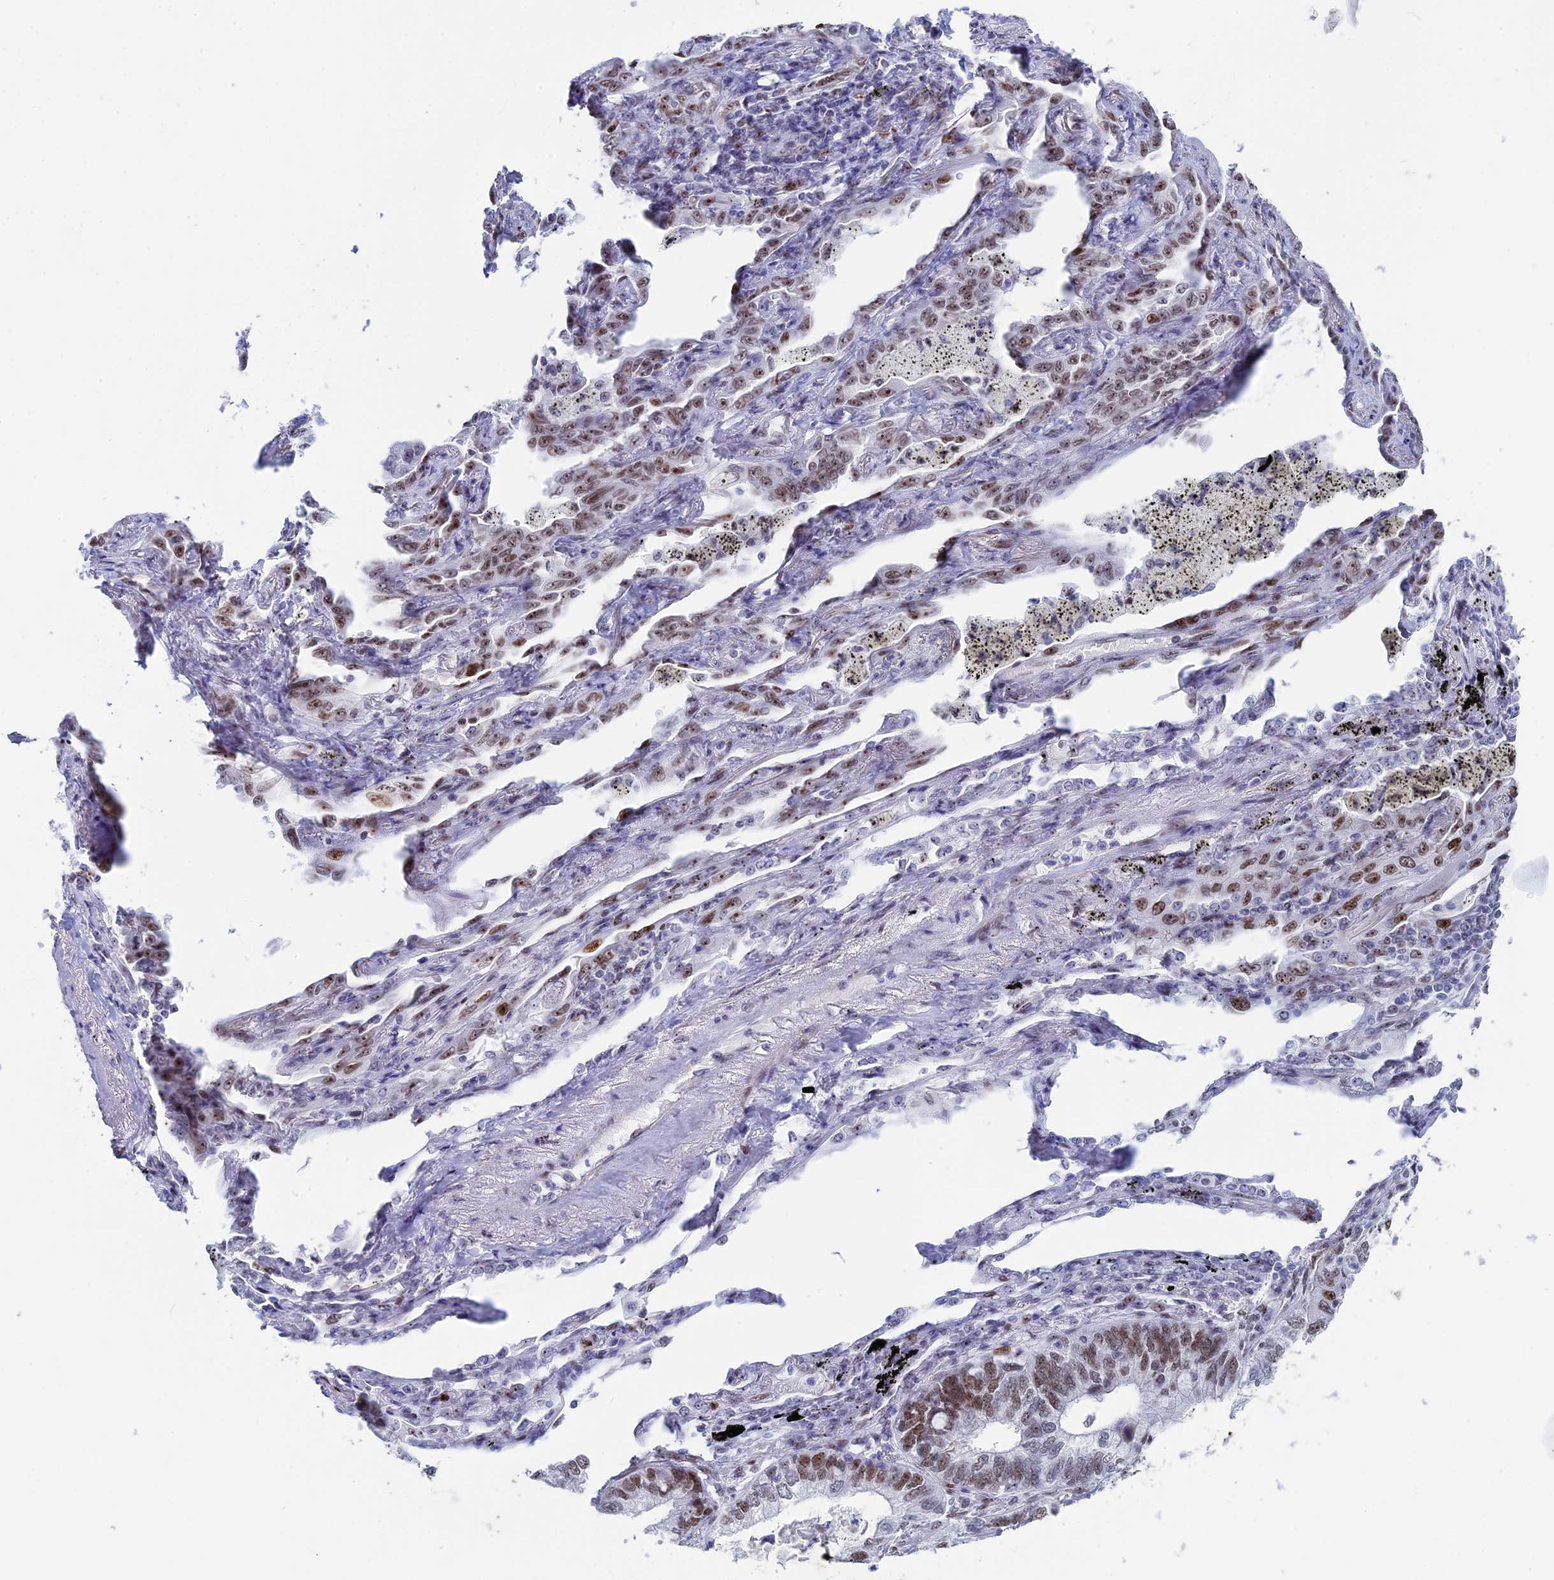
{"staining": {"intensity": "moderate", "quantity": ">75%", "location": "nuclear"}, "tissue": "lung cancer", "cell_type": "Tumor cells", "image_type": "cancer", "snomed": [{"axis": "morphology", "description": "Adenocarcinoma, NOS"}, {"axis": "topography", "description": "Lung"}], "caption": "Immunohistochemistry (IHC) (DAB) staining of lung cancer (adenocarcinoma) exhibits moderate nuclear protein expression in approximately >75% of tumor cells.", "gene": "CCDC86", "patient": {"sex": "male", "age": 67}}